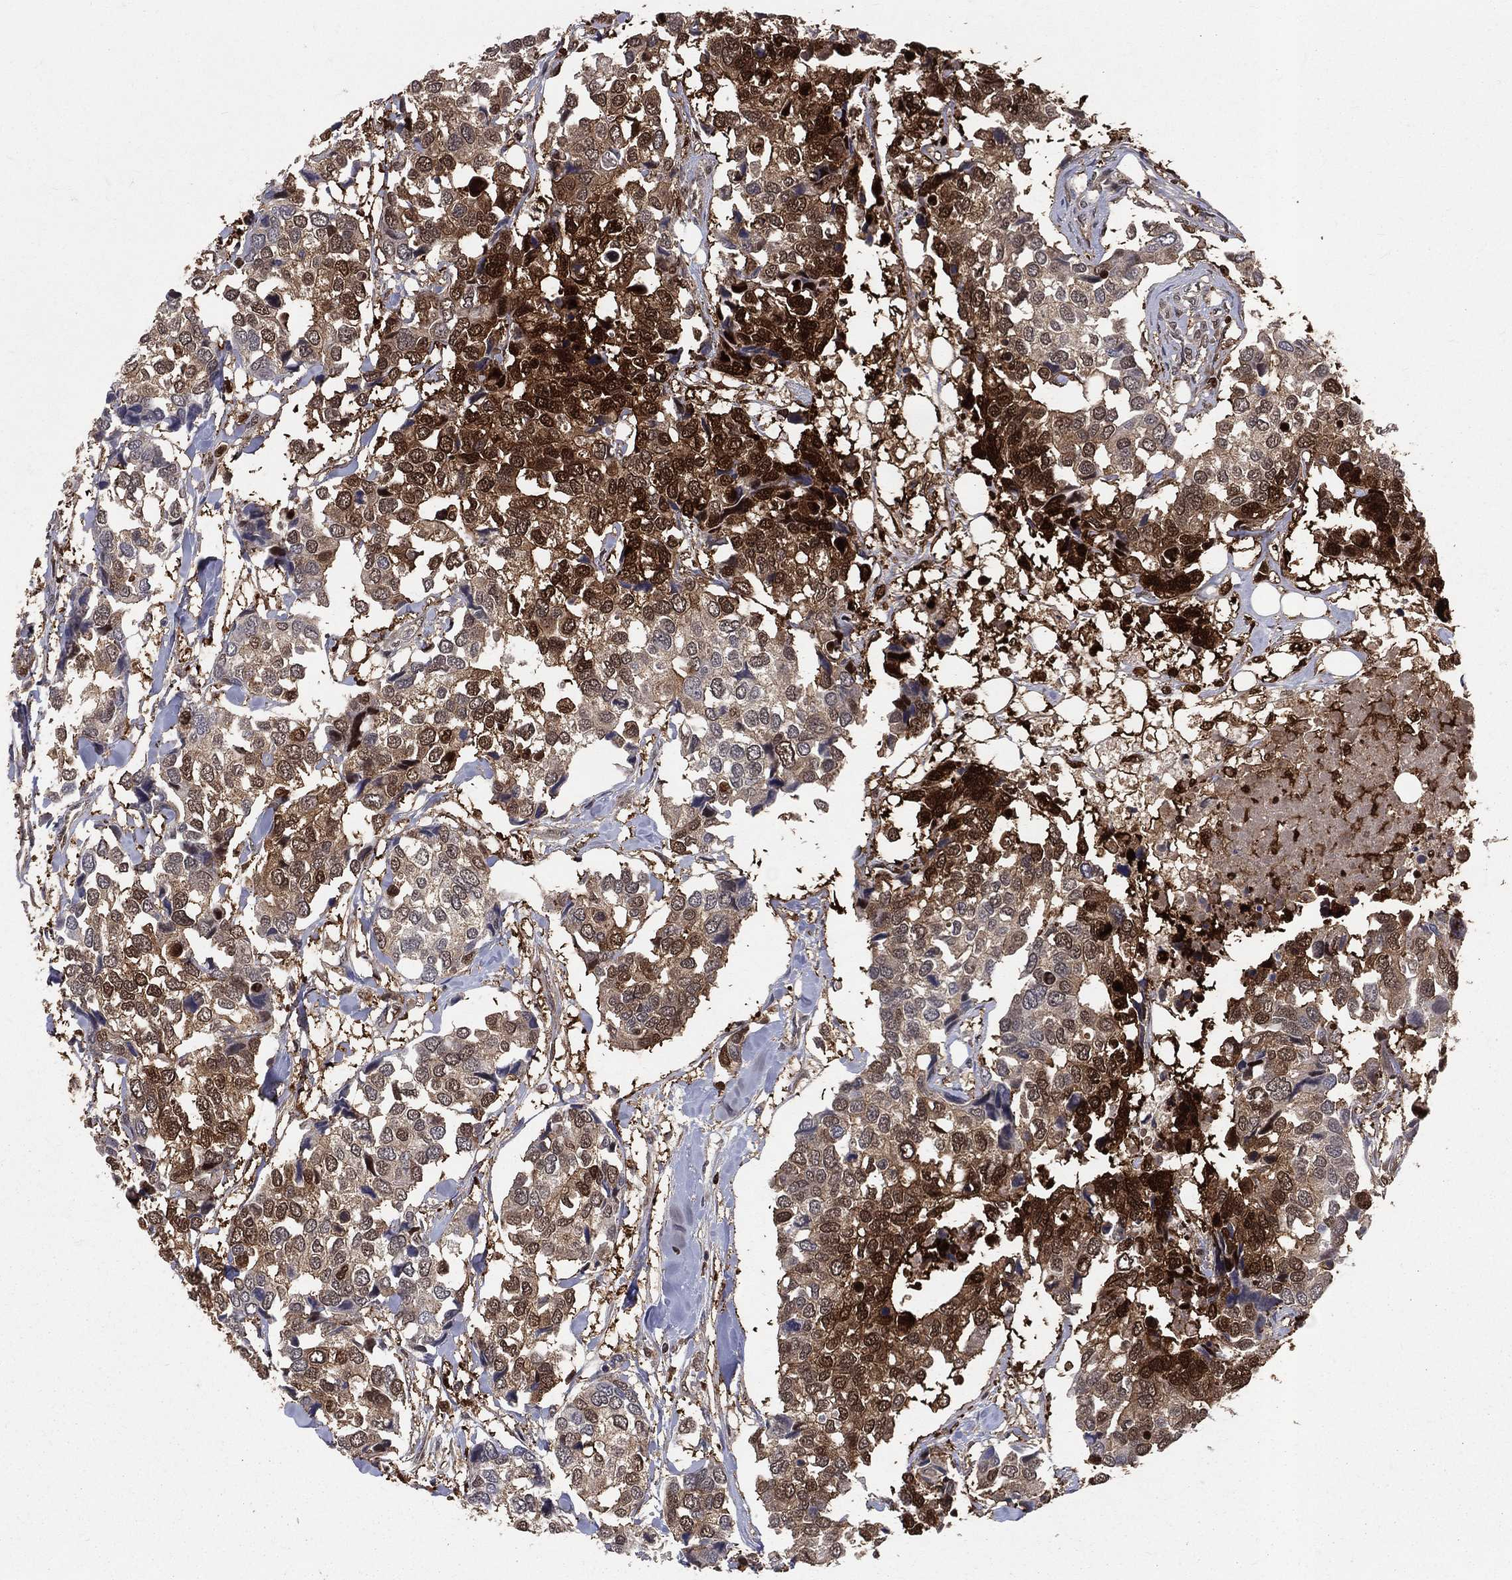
{"staining": {"intensity": "strong", "quantity": "<25%", "location": "cytoplasmic/membranous,nuclear"}, "tissue": "breast cancer", "cell_type": "Tumor cells", "image_type": "cancer", "snomed": [{"axis": "morphology", "description": "Duct carcinoma"}, {"axis": "topography", "description": "Breast"}], "caption": "Strong cytoplasmic/membranous and nuclear protein positivity is present in about <25% of tumor cells in breast intraductal carcinoma.", "gene": "ENO1", "patient": {"sex": "female", "age": 83}}